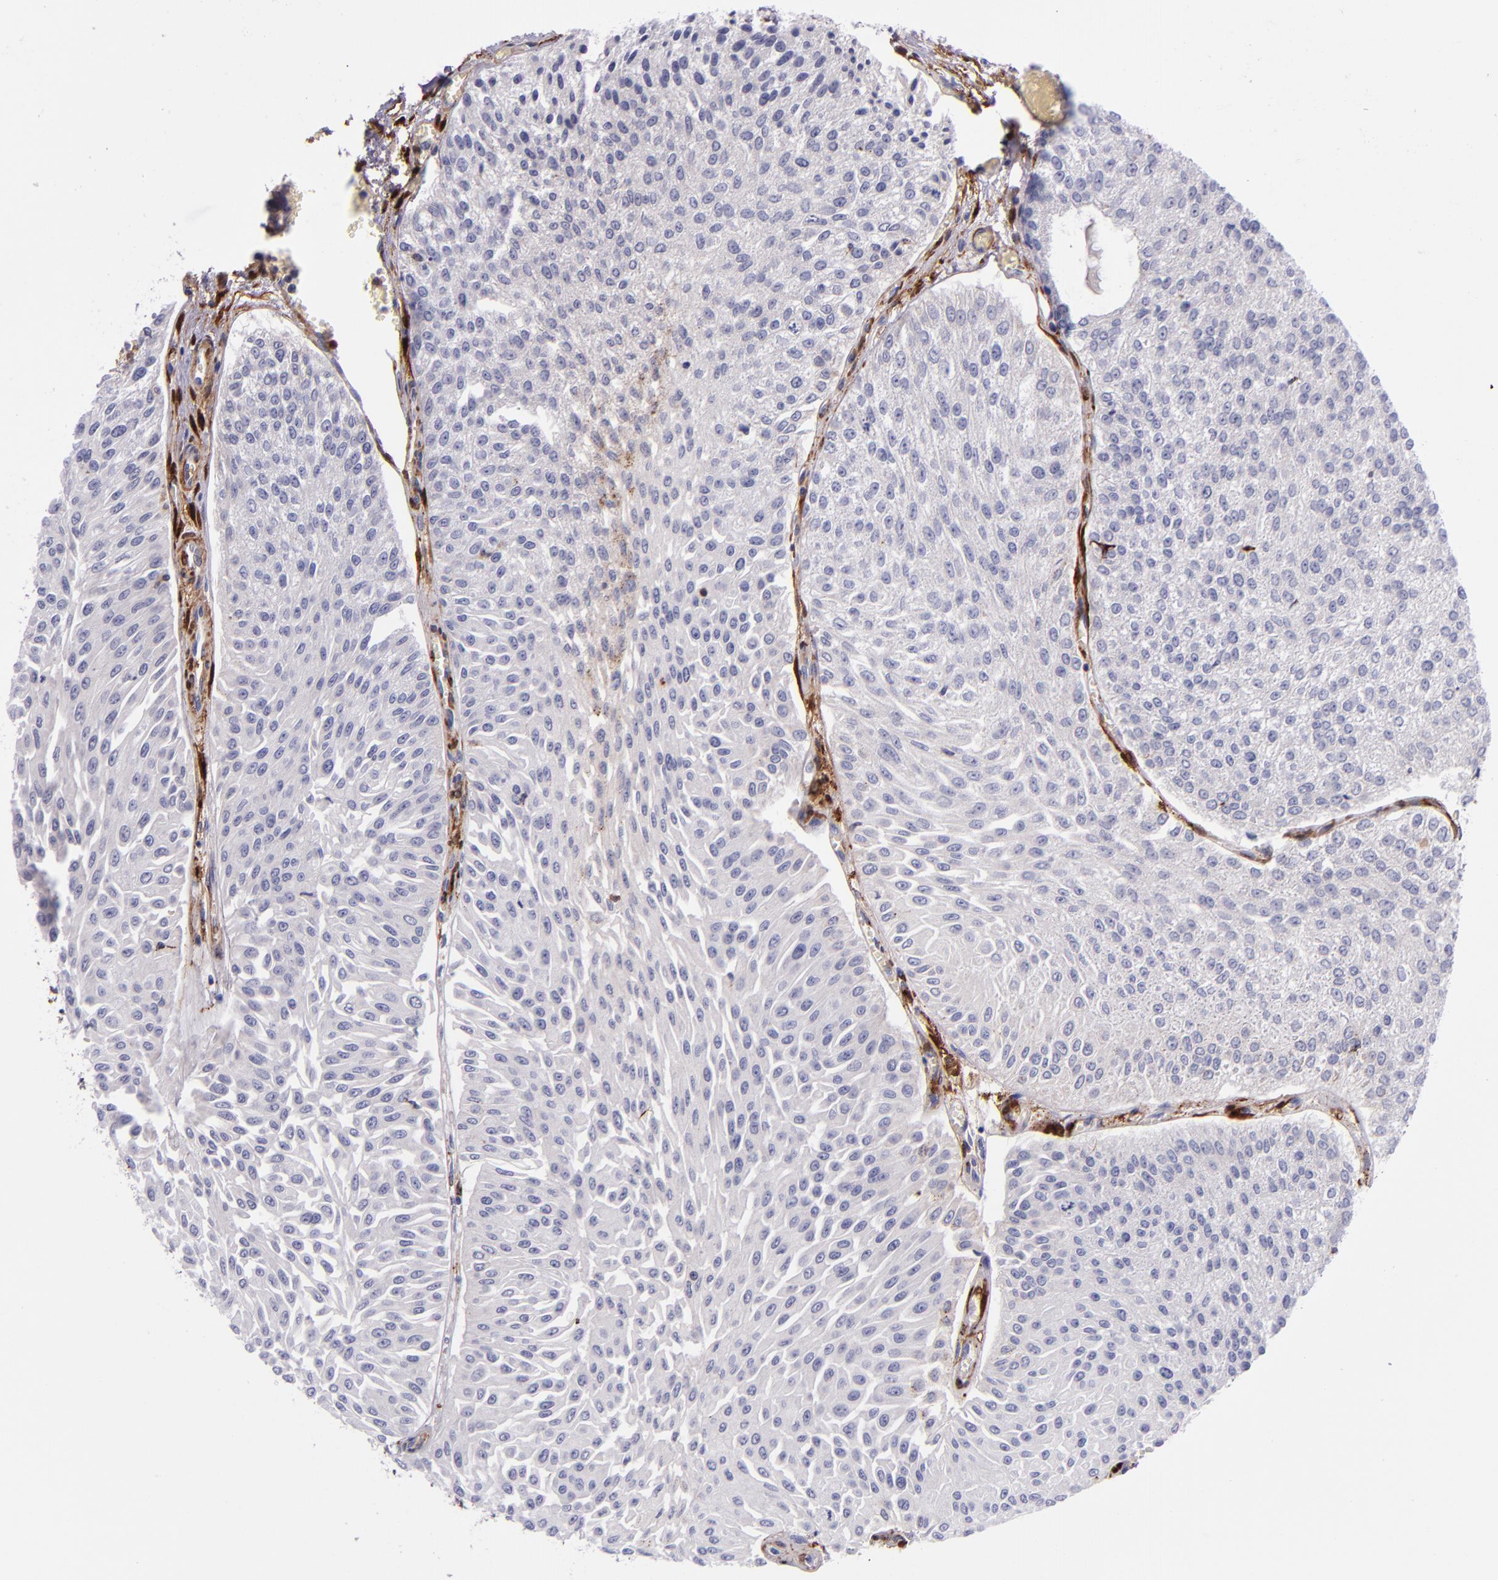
{"staining": {"intensity": "negative", "quantity": "none", "location": "none"}, "tissue": "urothelial cancer", "cell_type": "Tumor cells", "image_type": "cancer", "snomed": [{"axis": "morphology", "description": "Urothelial carcinoma, Low grade"}, {"axis": "topography", "description": "Urinary bladder"}], "caption": "High magnification brightfield microscopy of low-grade urothelial carcinoma stained with DAB (brown) and counterstained with hematoxylin (blue): tumor cells show no significant staining. The staining was performed using DAB (3,3'-diaminobenzidine) to visualize the protein expression in brown, while the nuclei were stained in blue with hematoxylin (Magnification: 20x).", "gene": "LGALS1", "patient": {"sex": "male", "age": 86}}